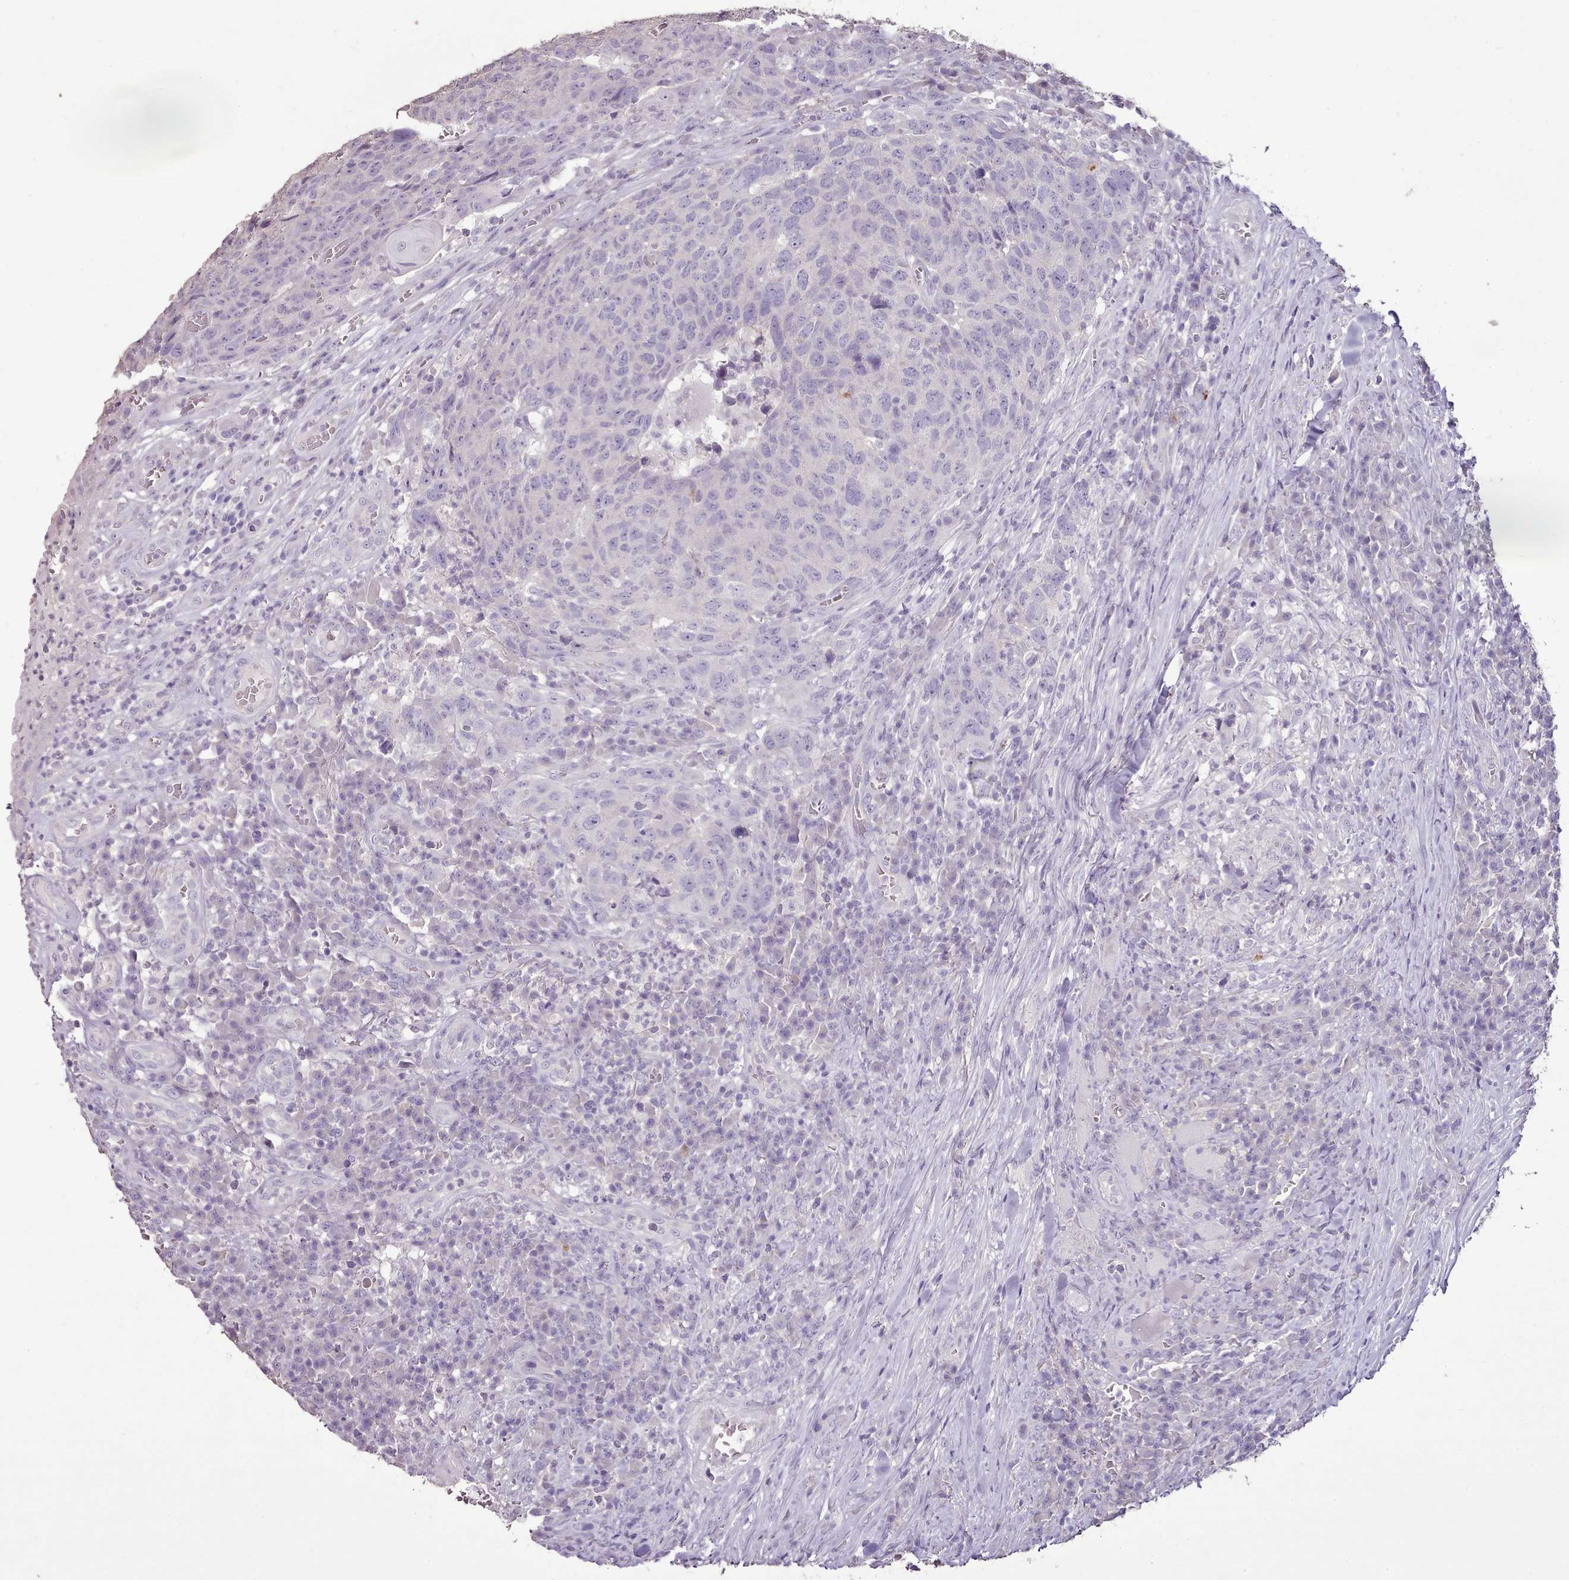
{"staining": {"intensity": "negative", "quantity": "none", "location": "none"}, "tissue": "head and neck cancer", "cell_type": "Tumor cells", "image_type": "cancer", "snomed": [{"axis": "morphology", "description": "Squamous cell carcinoma, NOS"}, {"axis": "topography", "description": "Head-Neck"}], "caption": "IHC photomicrograph of neoplastic tissue: head and neck cancer (squamous cell carcinoma) stained with DAB reveals no significant protein positivity in tumor cells.", "gene": "BLOC1S2", "patient": {"sex": "male", "age": 66}}